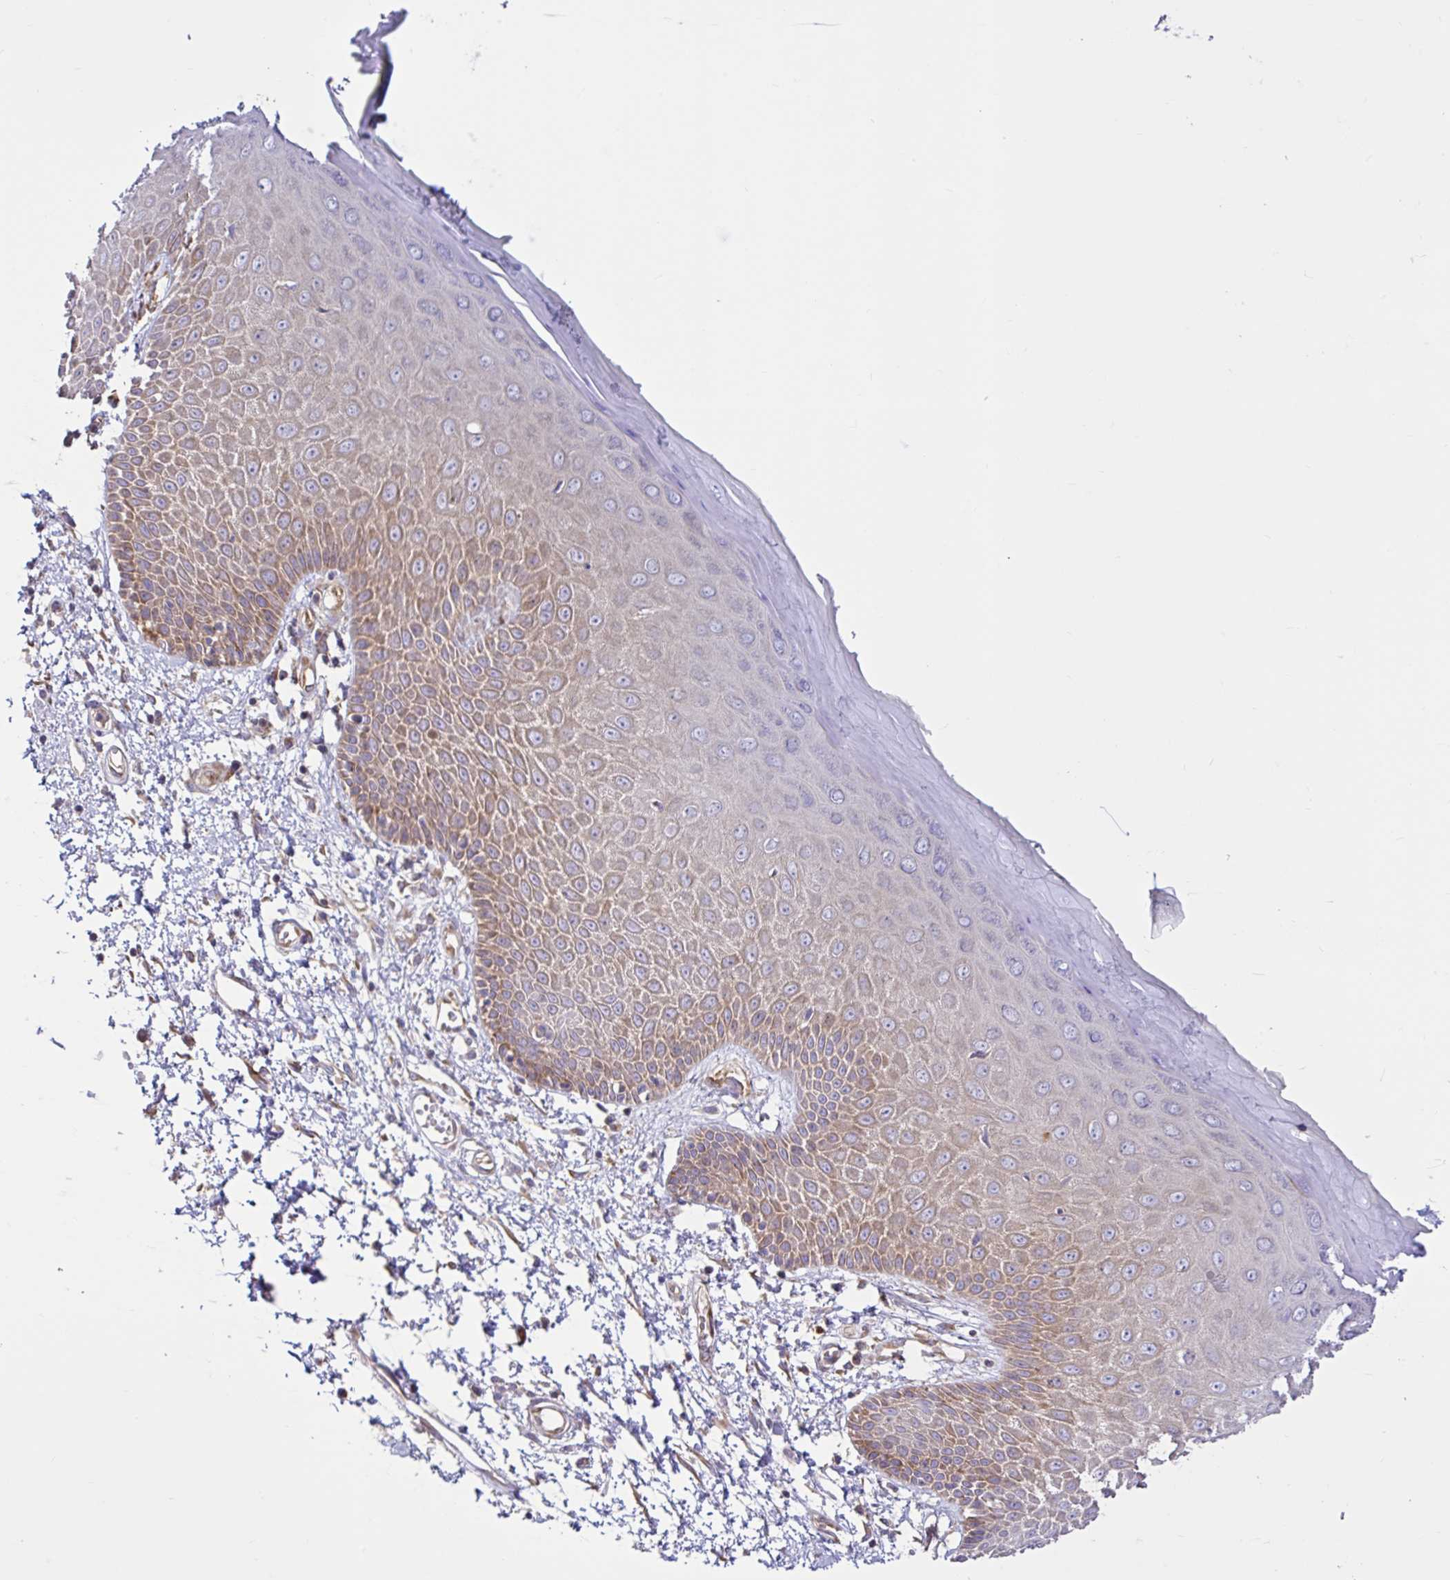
{"staining": {"intensity": "moderate", "quantity": "25%-75%", "location": "cytoplasmic/membranous"}, "tissue": "skin", "cell_type": "Epidermal cells", "image_type": "normal", "snomed": [{"axis": "morphology", "description": "Normal tissue, NOS"}, {"axis": "topography", "description": "Anal"}, {"axis": "topography", "description": "Peripheral nerve tissue"}], "caption": "High-power microscopy captured an immunohistochemistry image of normal skin, revealing moderate cytoplasmic/membranous staining in about 25%-75% of epidermal cells.", "gene": "LARS1", "patient": {"sex": "male", "age": 78}}